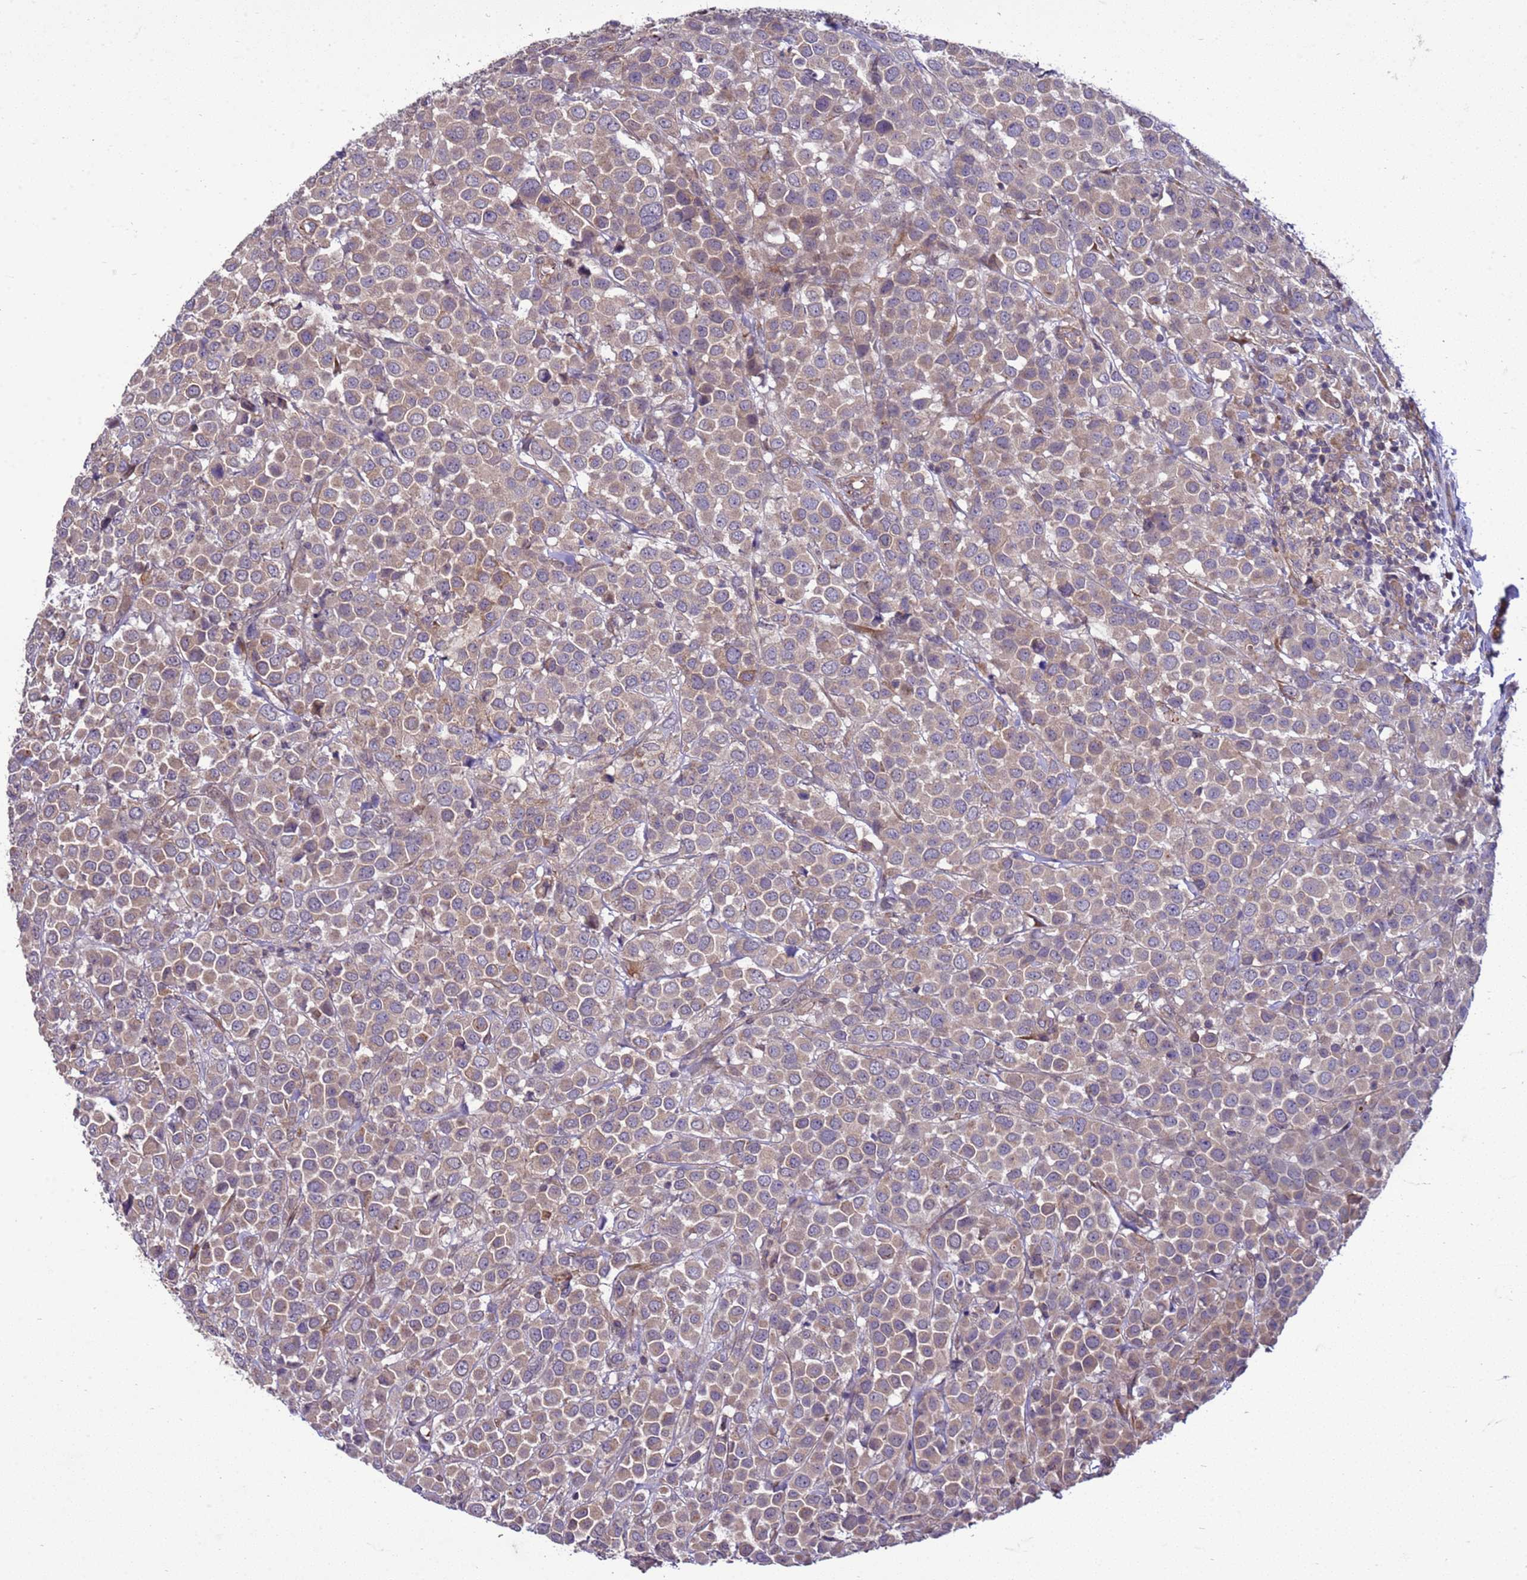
{"staining": {"intensity": "weak", "quantity": ">75%", "location": "cytoplasmic/membranous"}, "tissue": "breast cancer", "cell_type": "Tumor cells", "image_type": "cancer", "snomed": [{"axis": "morphology", "description": "Duct carcinoma"}, {"axis": "topography", "description": "Breast"}], "caption": "Breast cancer tissue exhibits weak cytoplasmic/membranous positivity in about >75% of tumor cells (Brightfield microscopy of DAB IHC at high magnification).", "gene": "GEN1", "patient": {"sex": "female", "age": 61}}